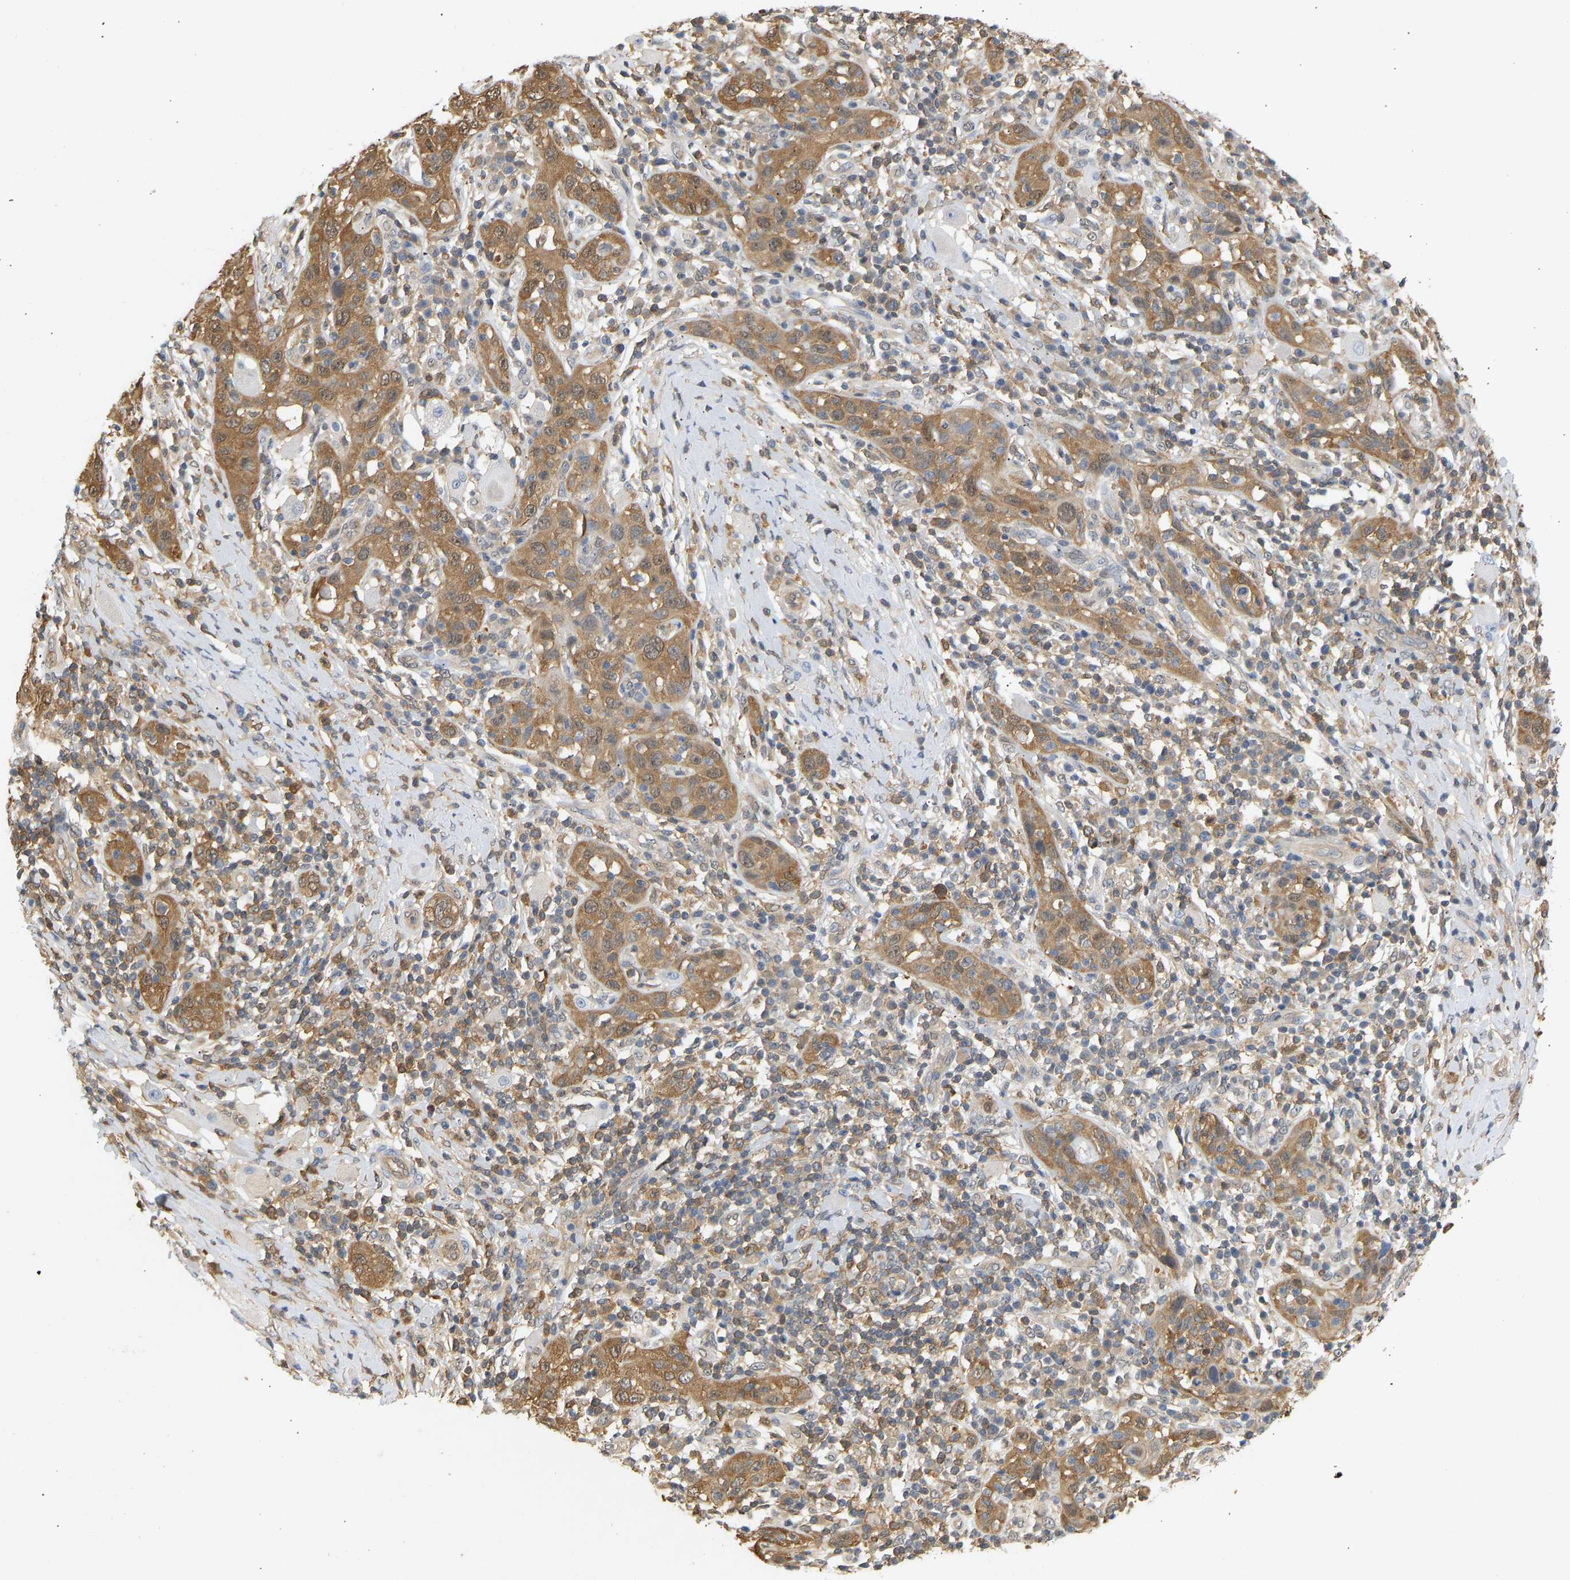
{"staining": {"intensity": "moderate", "quantity": ">75%", "location": "cytoplasmic/membranous"}, "tissue": "skin cancer", "cell_type": "Tumor cells", "image_type": "cancer", "snomed": [{"axis": "morphology", "description": "Squamous cell carcinoma, NOS"}, {"axis": "topography", "description": "Skin"}], "caption": "This histopathology image demonstrates skin cancer (squamous cell carcinoma) stained with immunohistochemistry to label a protein in brown. The cytoplasmic/membranous of tumor cells show moderate positivity for the protein. Nuclei are counter-stained blue.", "gene": "ENO1", "patient": {"sex": "female", "age": 88}}